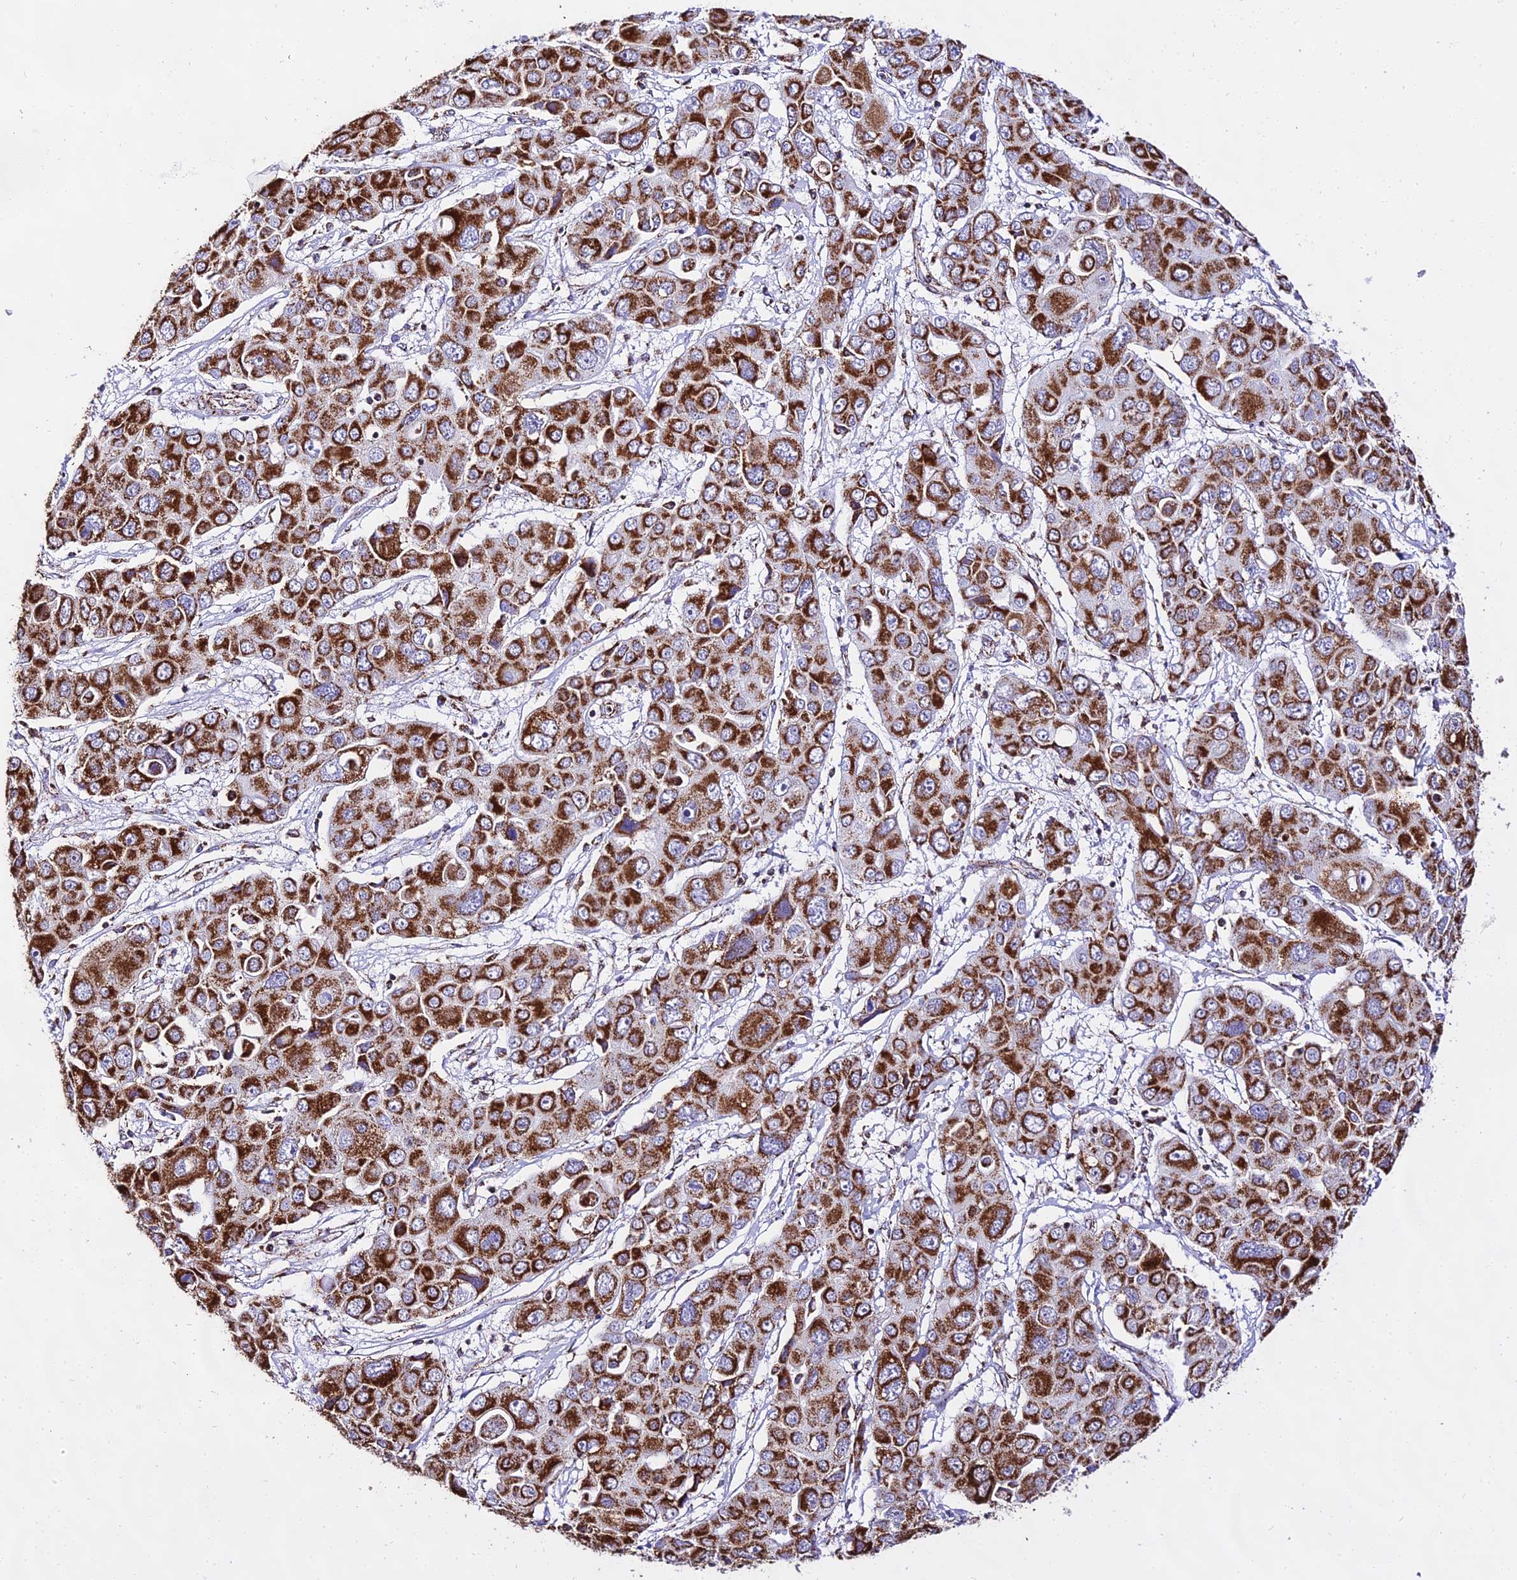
{"staining": {"intensity": "strong", "quantity": ">75%", "location": "cytoplasmic/membranous"}, "tissue": "liver cancer", "cell_type": "Tumor cells", "image_type": "cancer", "snomed": [{"axis": "morphology", "description": "Cholangiocarcinoma"}, {"axis": "topography", "description": "Liver"}], "caption": "An IHC image of tumor tissue is shown. Protein staining in brown highlights strong cytoplasmic/membranous positivity in liver cancer (cholangiocarcinoma) within tumor cells.", "gene": "ATP5PD", "patient": {"sex": "male", "age": 67}}